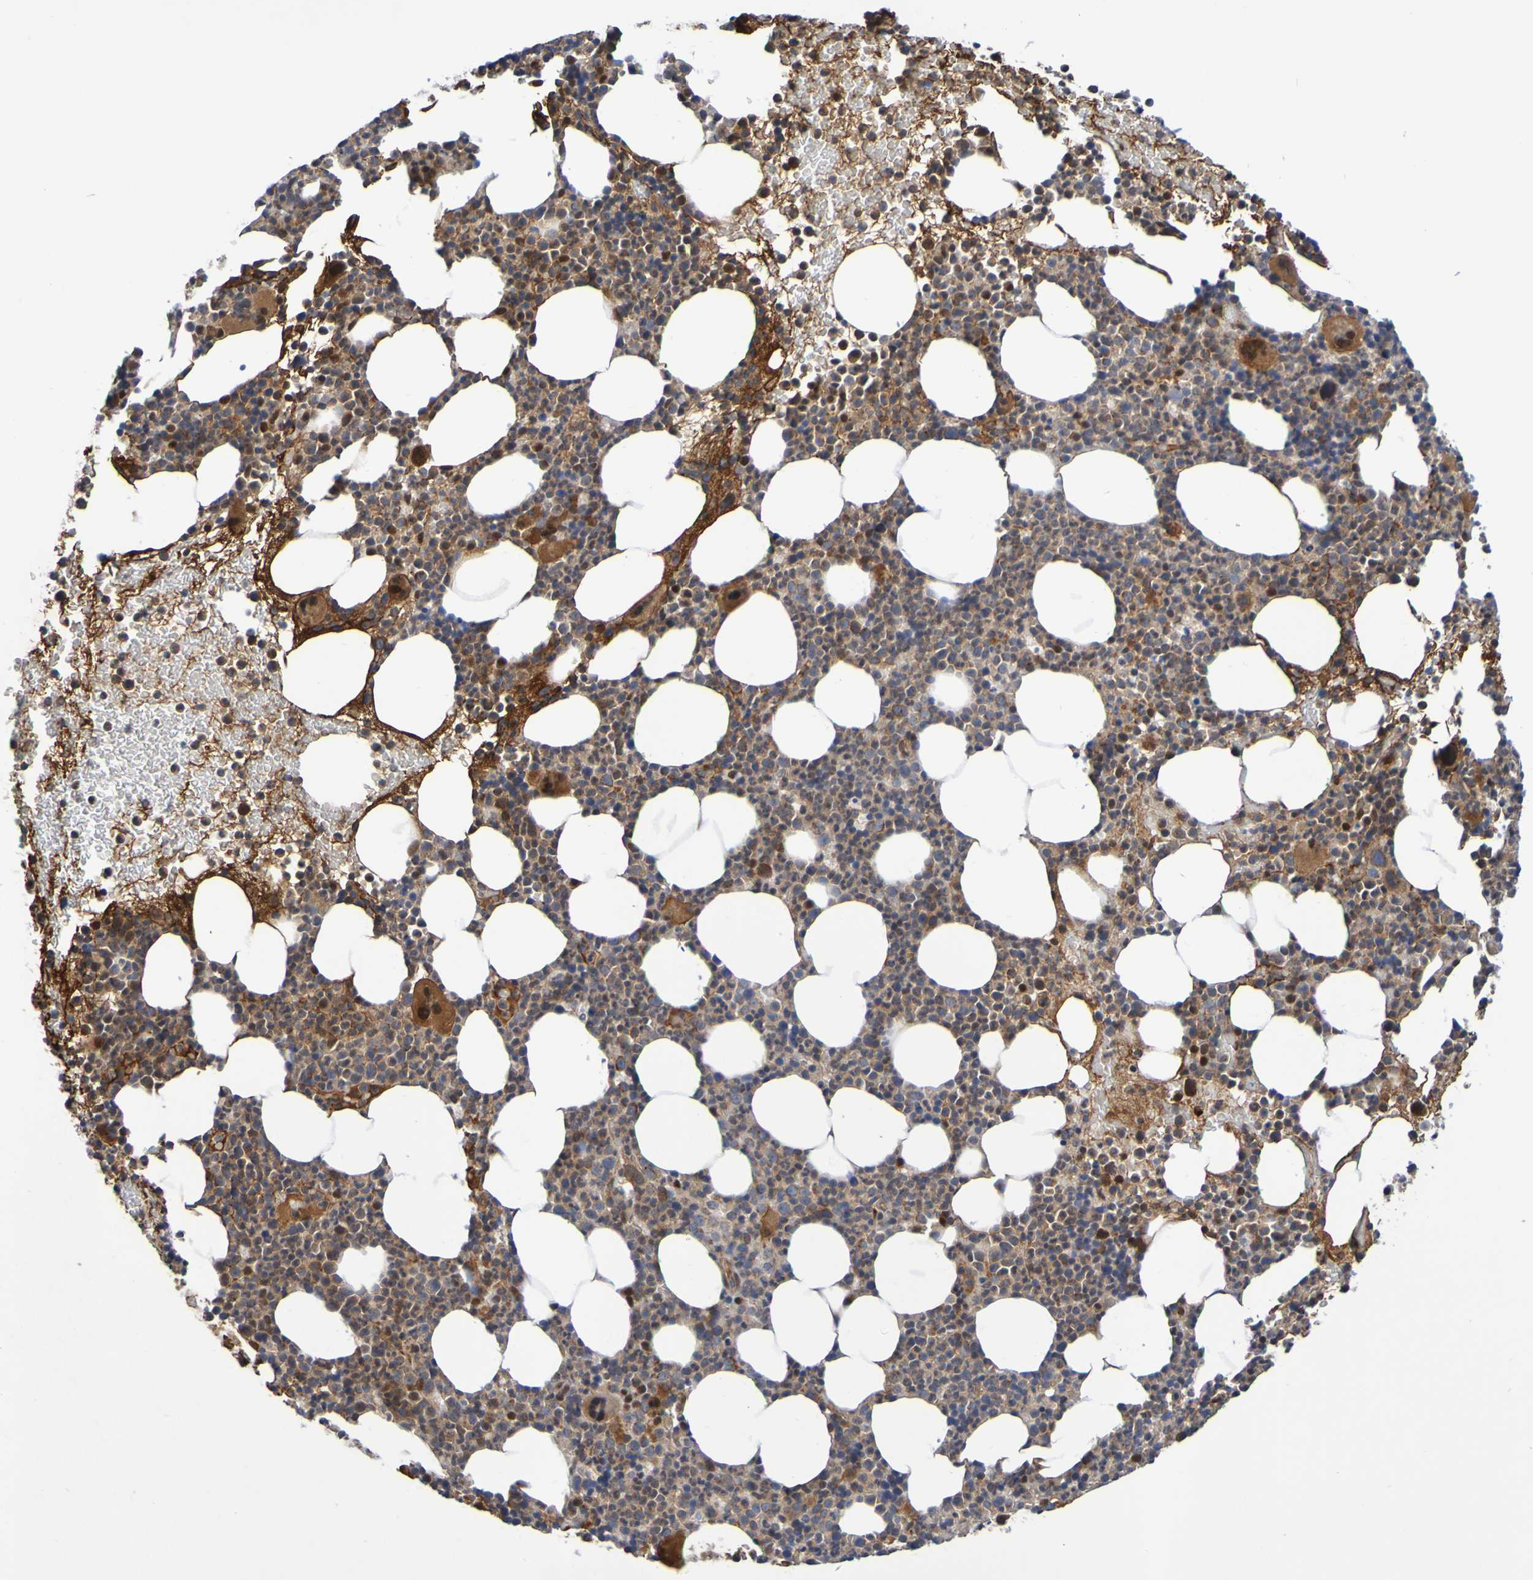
{"staining": {"intensity": "strong", "quantity": "25%-75%", "location": "cytoplasmic/membranous,nuclear"}, "tissue": "bone marrow", "cell_type": "Hematopoietic cells", "image_type": "normal", "snomed": [{"axis": "morphology", "description": "Normal tissue, NOS"}, {"axis": "morphology", "description": "Inflammation, NOS"}, {"axis": "topography", "description": "Bone marrow"}], "caption": "This micrograph demonstrates immunohistochemistry staining of unremarkable bone marrow, with high strong cytoplasmic/membranous,nuclear expression in about 25%-75% of hematopoietic cells.", "gene": "CCDC51", "patient": {"sex": "male", "age": 73}}